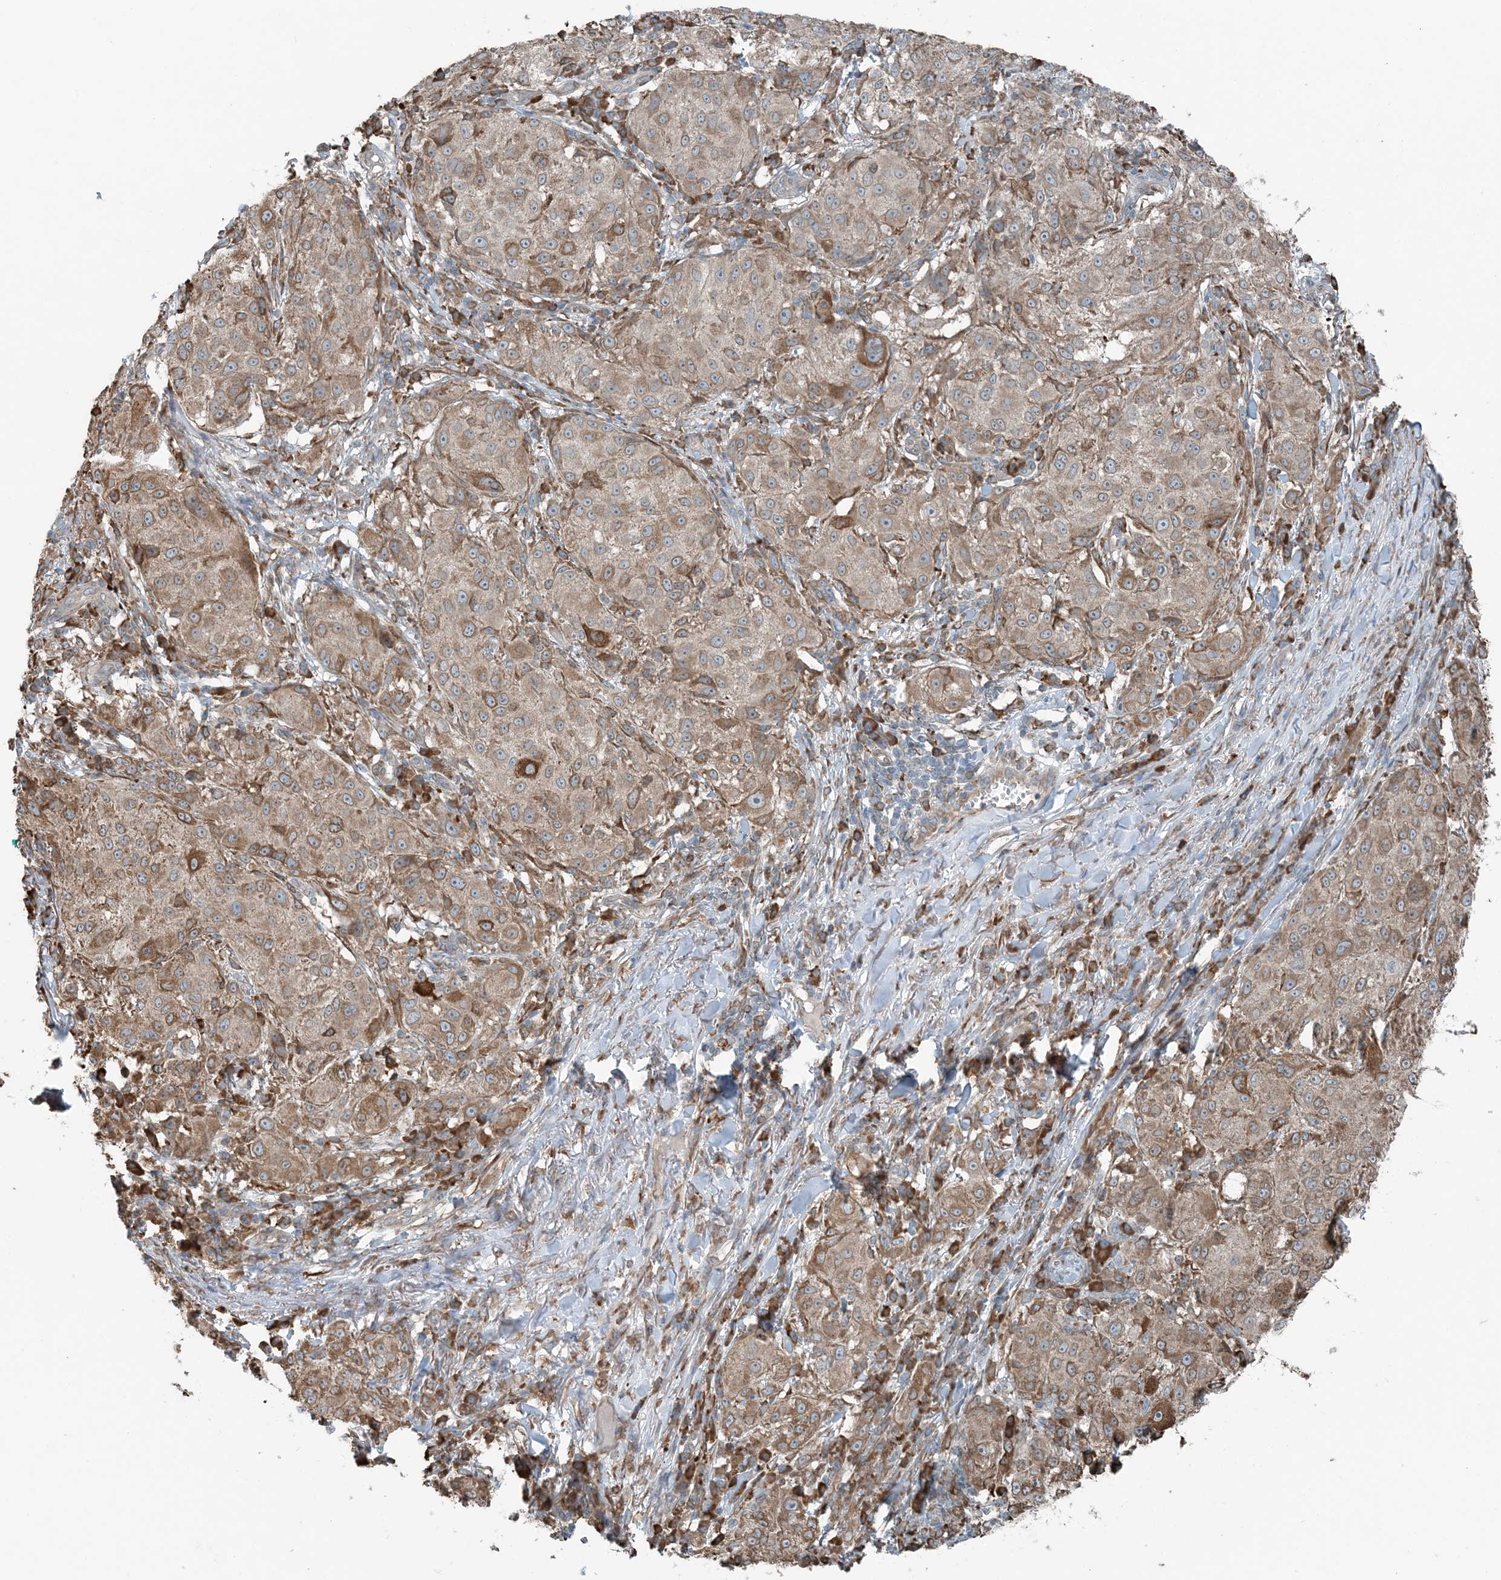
{"staining": {"intensity": "moderate", "quantity": ">75%", "location": "cytoplasmic/membranous"}, "tissue": "melanoma", "cell_type": "Tumor cells", "image_type": "cancer", "snomed": [{"axis": "morphology", "description": "Necrosis, NOS"}, {"axis": "morphology", "description": "Malignant melanoma, NOS"}, {"axis": "topography", "description": "Skin"}], "caption": "Protein staining demonstrates moderate cytoplasmic/membranous expression in approximately >75% of tumor cells in malignant melanoma. The staining was performed using DAB, with brown indicating positive protein expression. Nuclei are stained blue with hematoxylin.", "gene": "CERKL", "patient": {"sex": "female", "age": 87}}